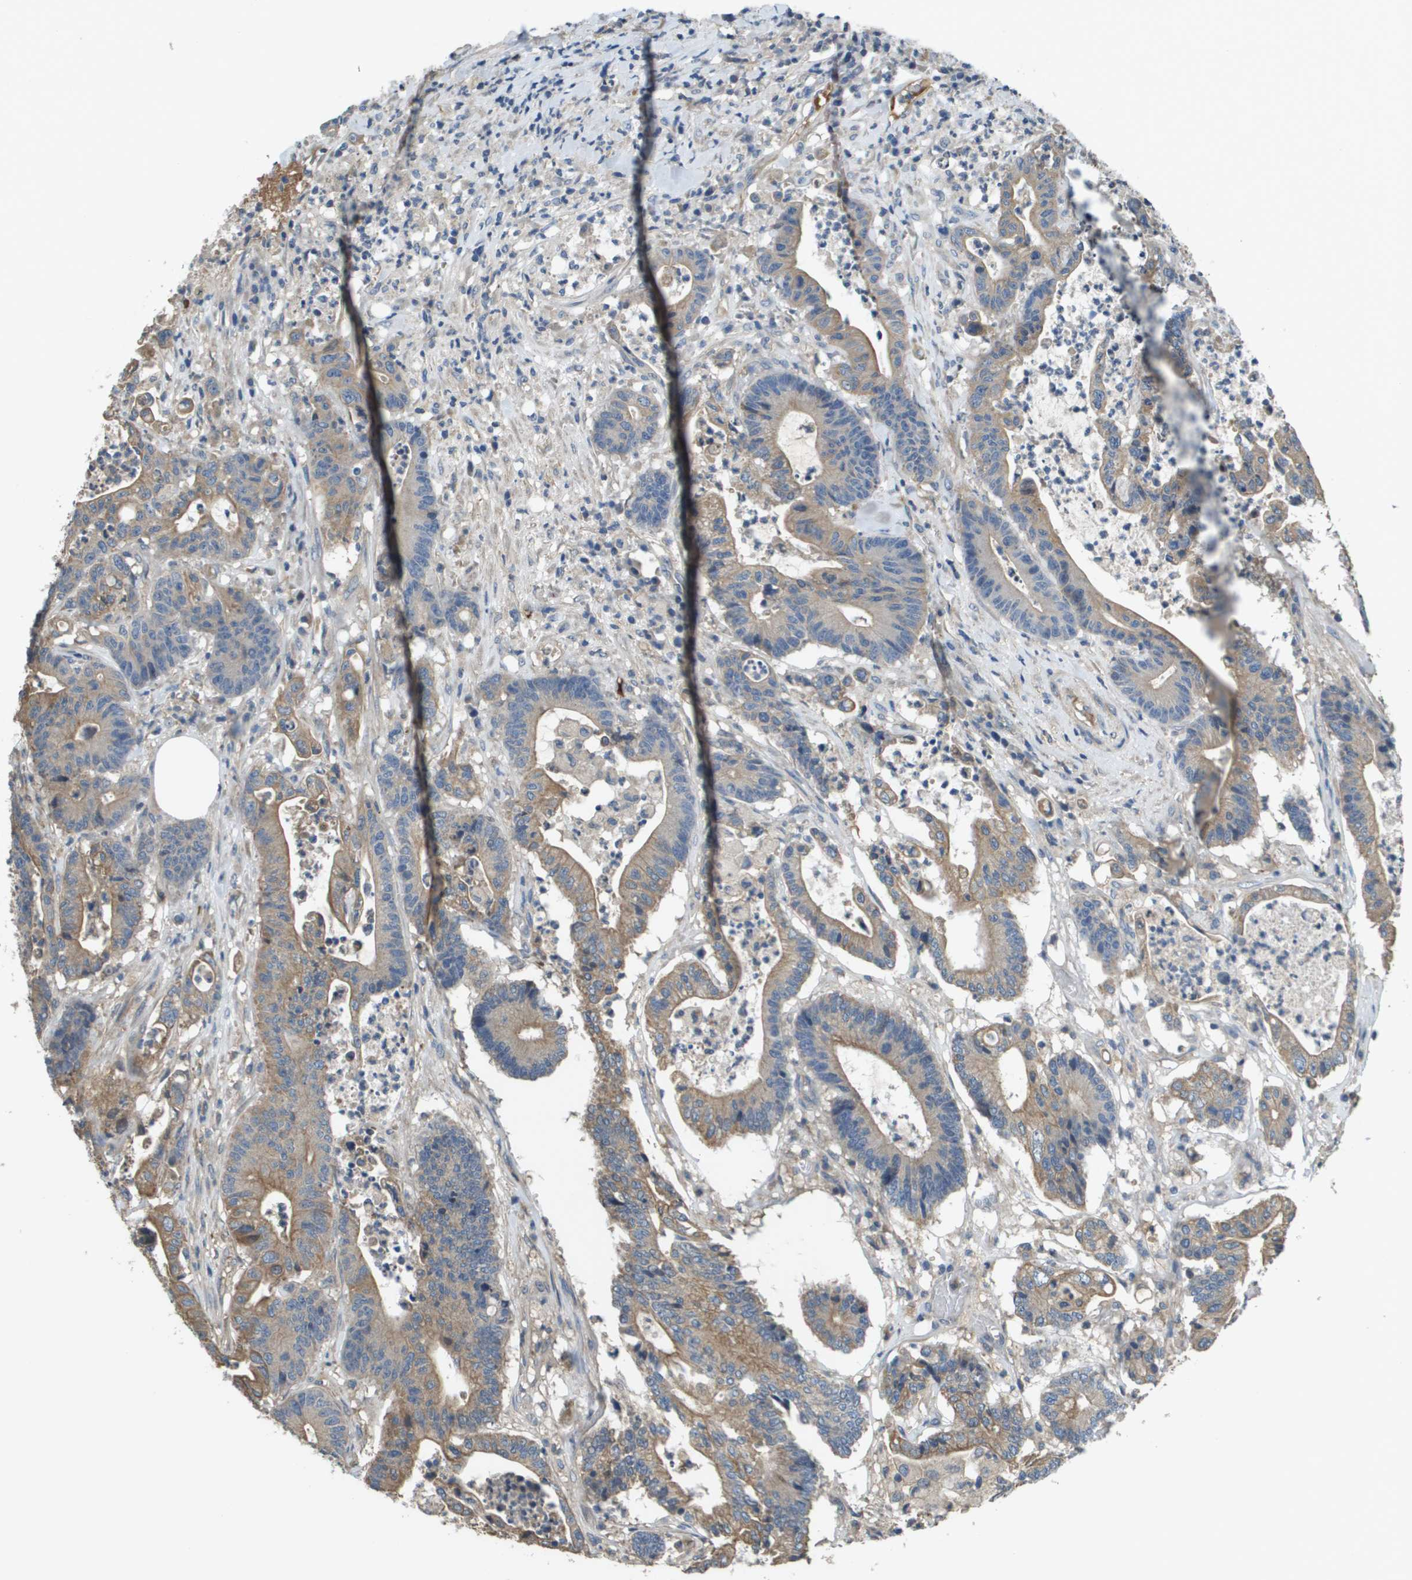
{"staining": {"intensity": "moderate", "quantity": "25%-75%", "location": "cytoplasmic/membranous"}, "tissue": "colorectal cancer", "cell_type": "Tumor cells", "image_type": "cancer", "snomed": [{"axis": "morphology", "description": "Adenocarcinoma, NOS"}, {"axis": "topography", "description": "Colon"}], "caption": "Human adenocarcinoma (colorectal) stained for a protein (brown) reveals moderate cytoplasmic/membranous positive staining in approximately 25%-75% of tumor cells.", "gene": "KRT23", "patient": {"sex": "female", "age": 84}}